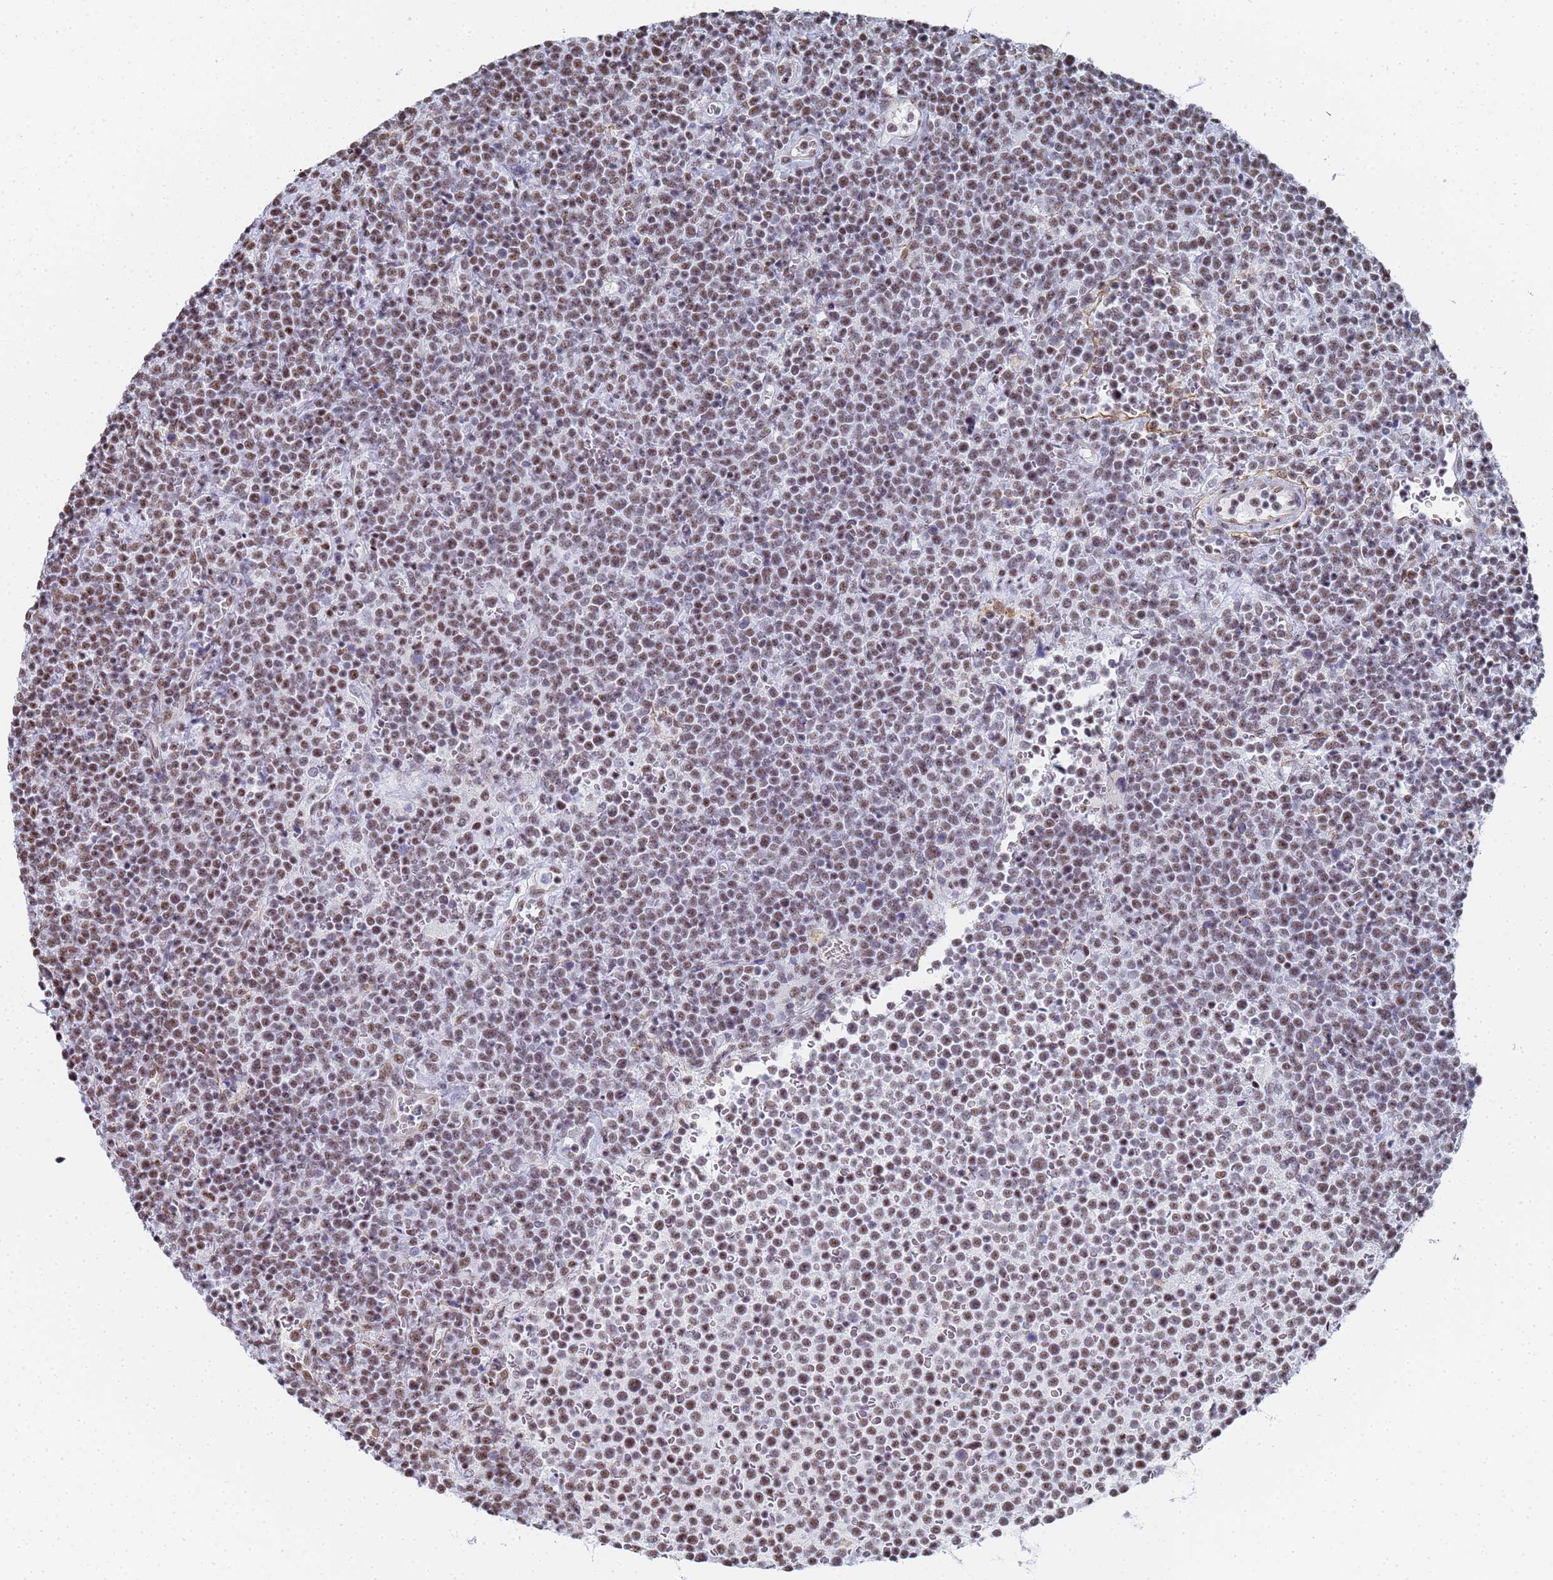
{"staining": {"intensity": "moderate", "quantity": ">75%", "location": "nuclear"}, "tissue": "lymphoma", "cell_type": "Tumor cells", "image_type": "cancer", "snomed": [{"axis": "morphology", "description": "Malignant lymphoma, non-Hodgkin's type, High grade"}, {"axis": "topography", "description": "Lymph node"}], "caption": "Protein expression analysis of human high-grade malignant lymphoma, non-Hodgkin's type reveals moderate nuclear staining in about >75% of tumor cells.", "gene": "PRRT4", "patient": {"sex": "male", "age": 61}}